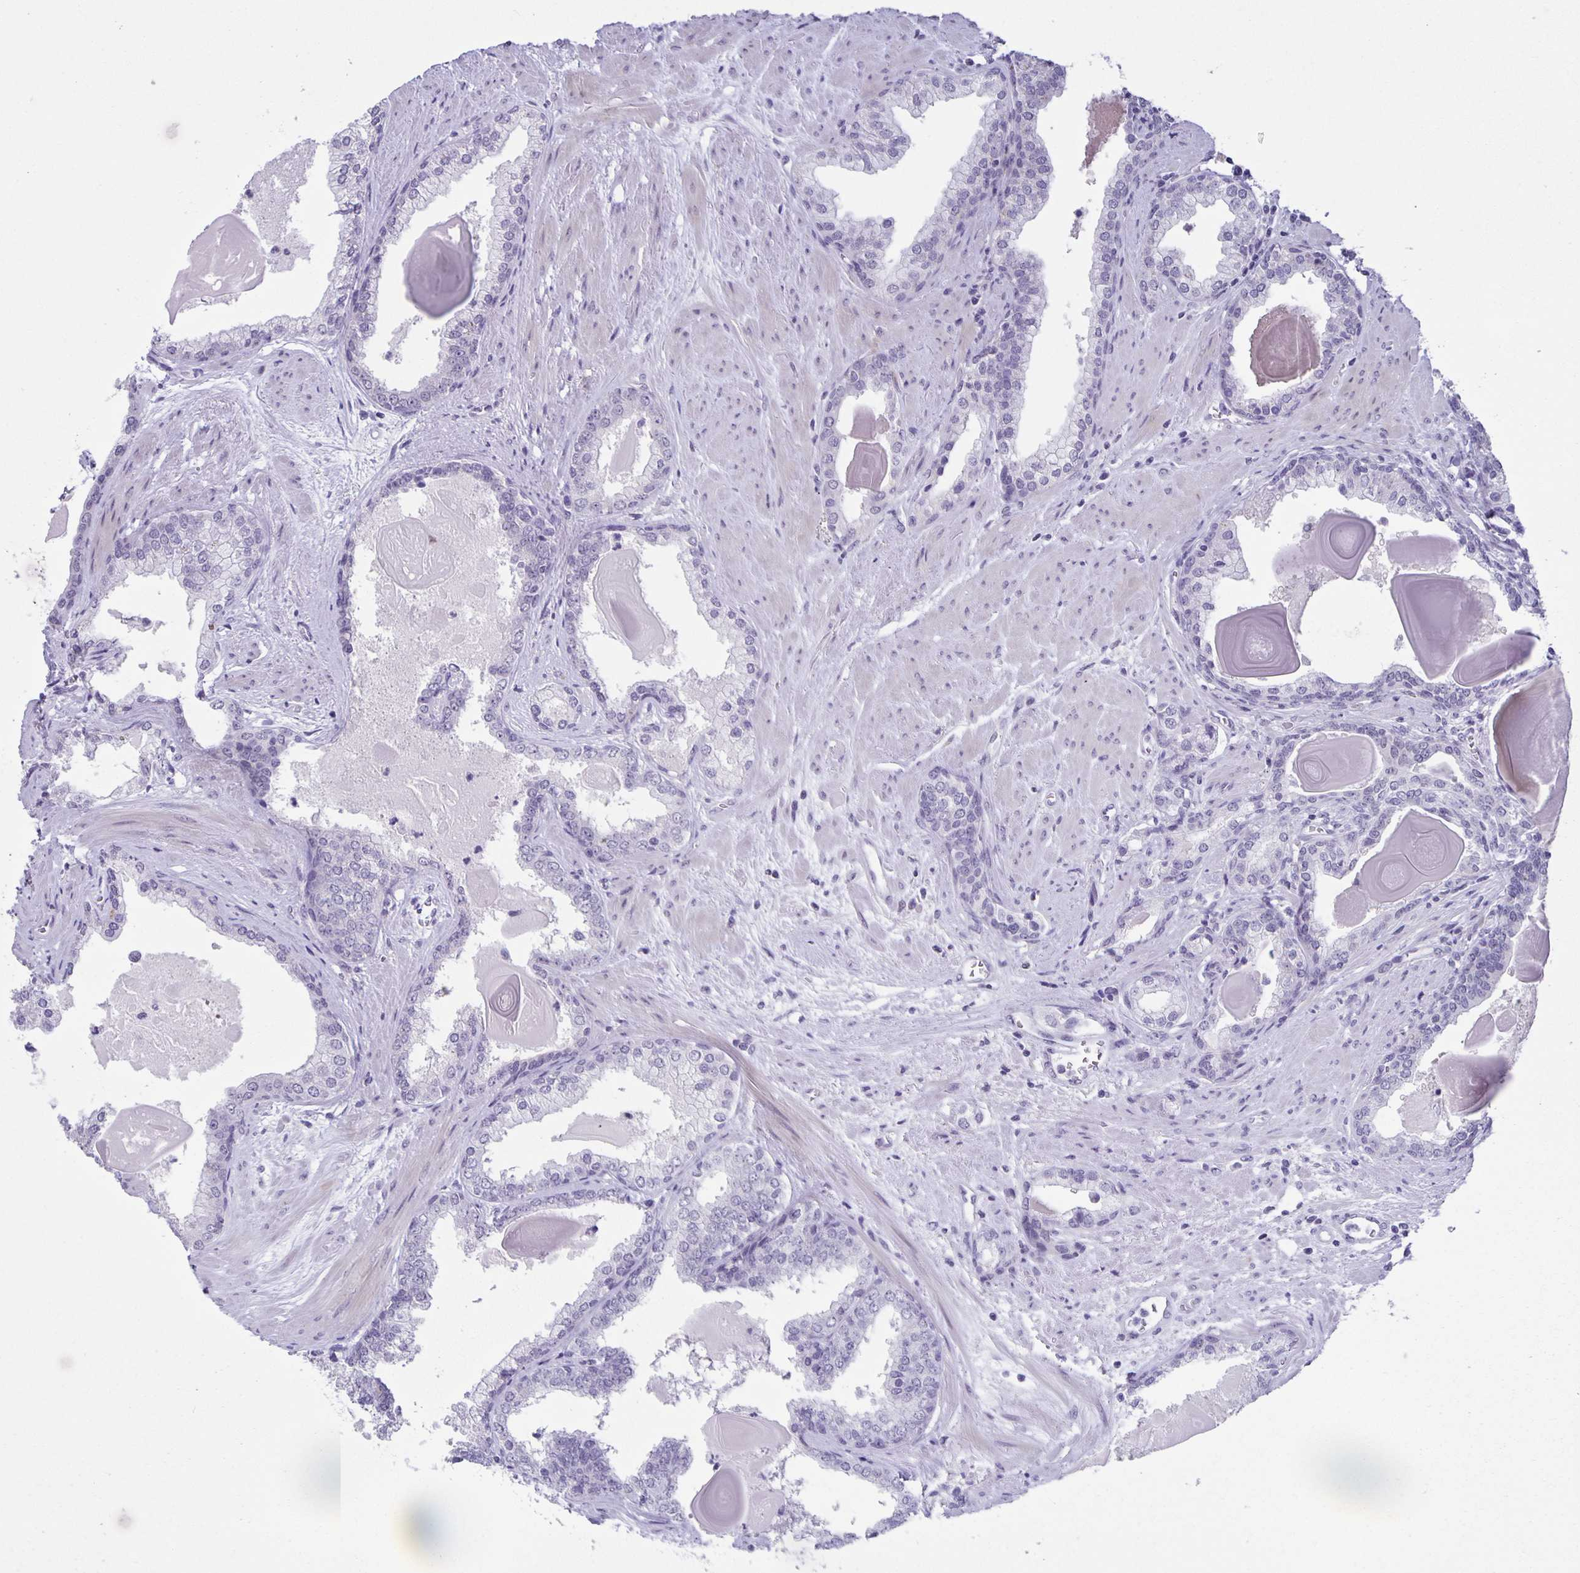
{"staining": {"intensity": "negative", "quantity": "none", "location": "none"}, "tissue": "prostate cancer", "cell_type": "Tumor cells", "image_type": "cancer", "snomed": [{"axis": "morphology", "description": "Adenocarcinoma, Low grade"}, {"axis": "topography", "description": "Prostate"}], "caption": "DAB immunohistochemical staining of human prostate low-grade adenocarcinoma reveals no significant staining in tumor cells.", "gene": "PHRF1", "patient": {"sex": "male", "age": 64}}